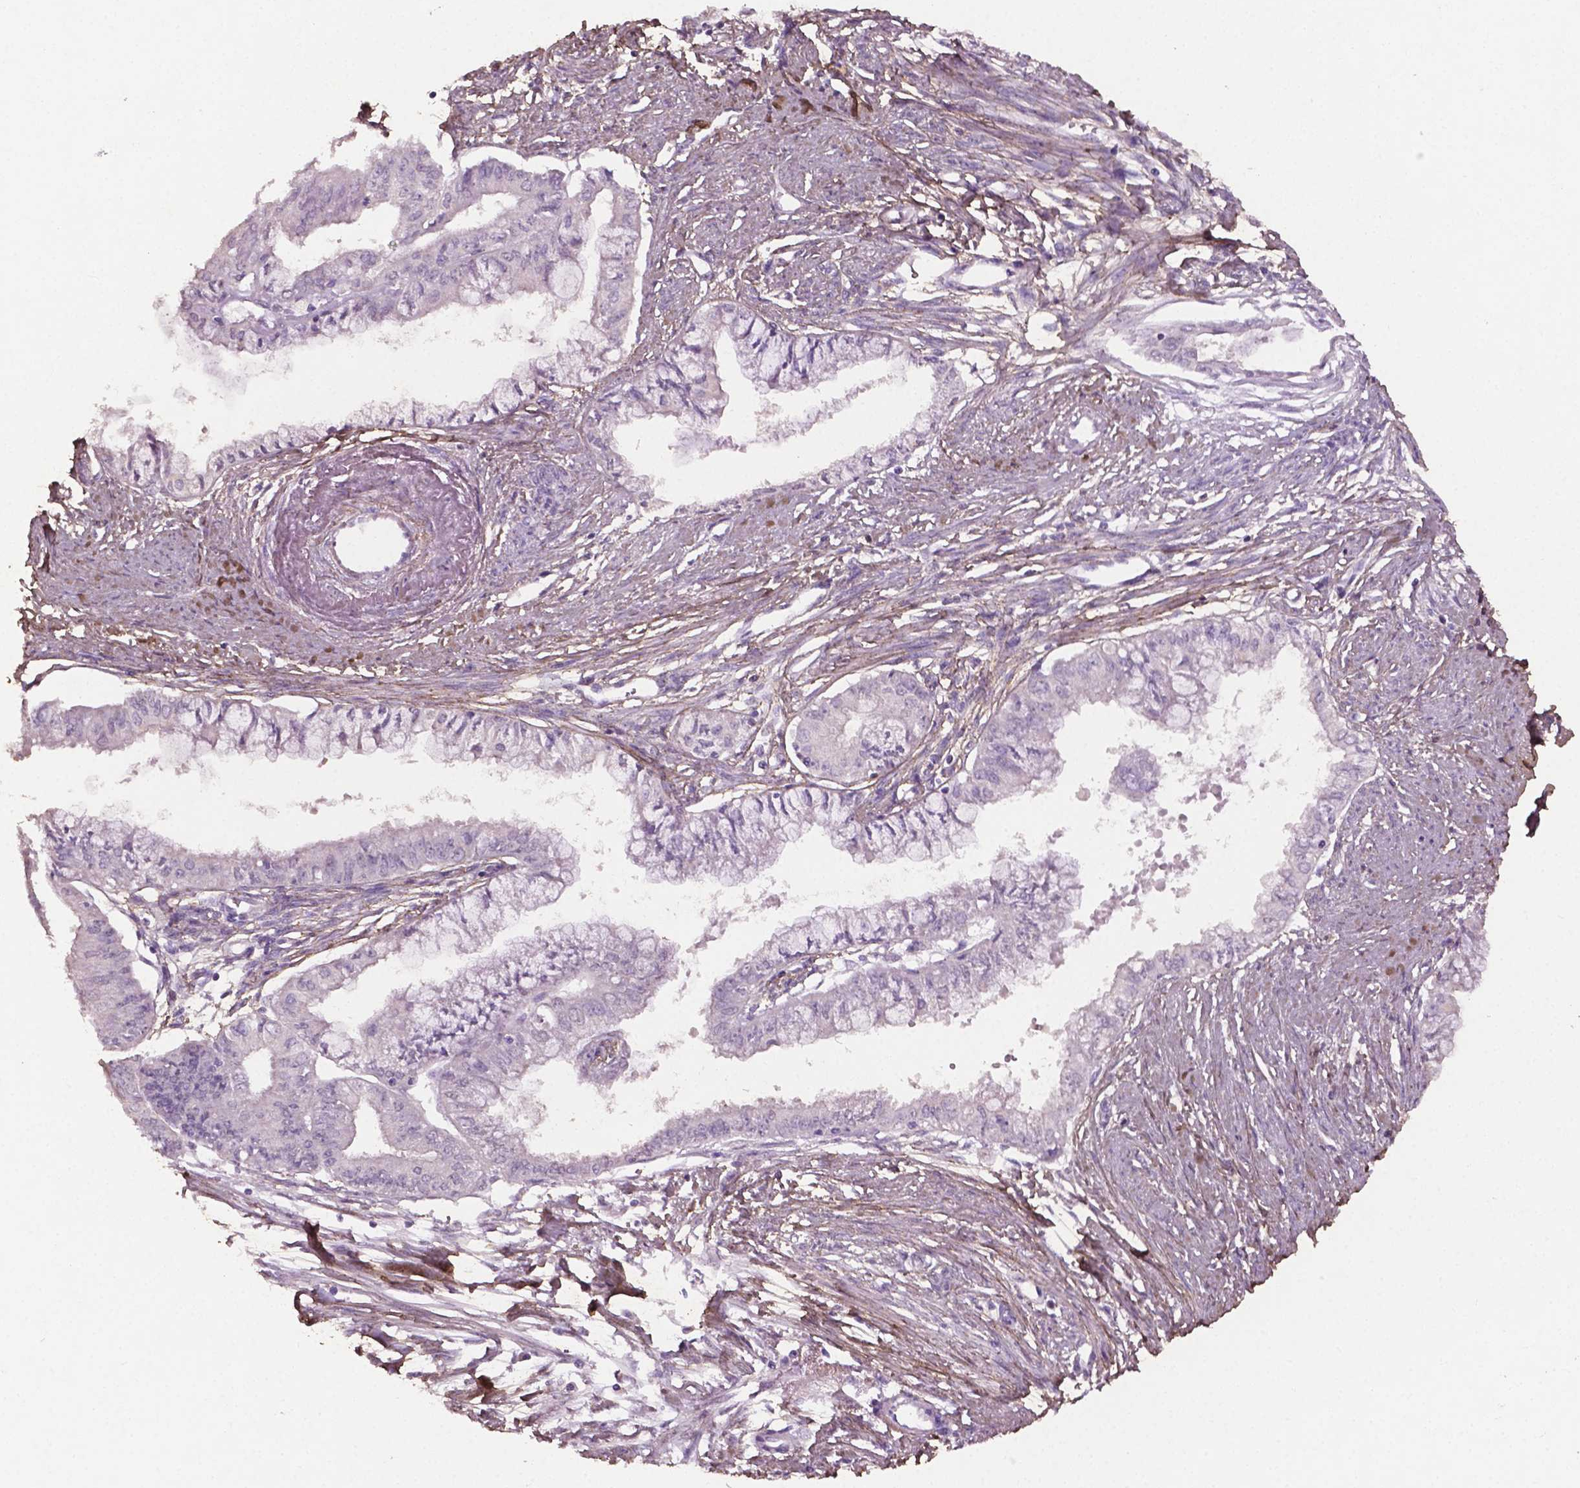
{"staining": {"intensity": "negative", "quantity": "none", "location": "none"}, "tissue": "endometrial cancer", "cell_type": "Tumor cells", "image_type": "cancer", "snomed": [{"axis": "morphology", "description": "Adenocarcinoma, NOS"}, {"axis": "topography", "description": "Endometrium"}], "caption": "A micrograph of endometrial cancer stained for a protein displays no brown staining in tumor cells.", "gene": "DLG2", "patient": {"sex": "female", "age": 76}}